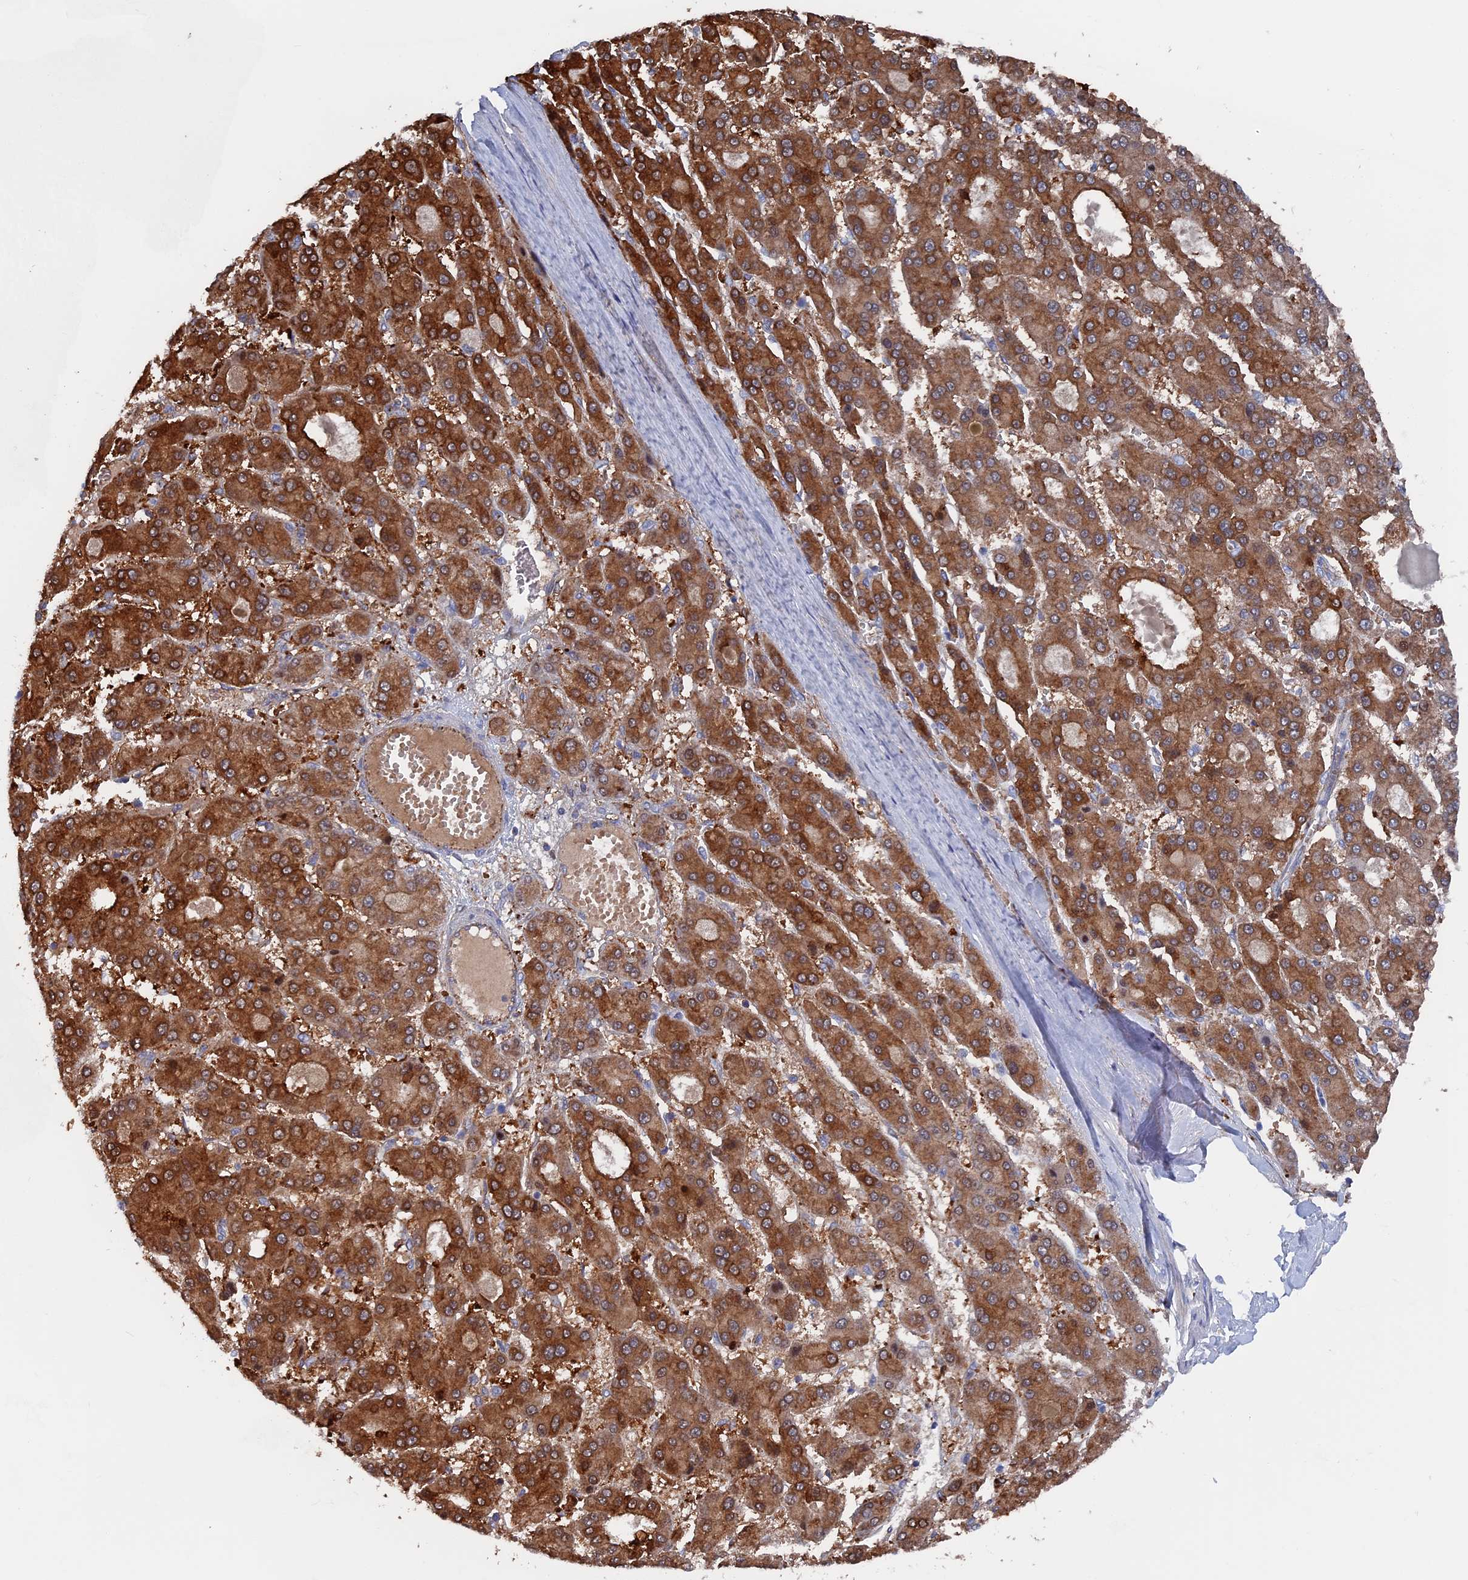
{"staining": {"intensity": "strong", "quantity": ">75%", "location": "cytoplasmic/membranous"}, "tissue": "liver cancer", "cell_type": "Tumor cells", "image_type": "cancer", "snomed": [{"axis": "morphology", "description": "Carcinoma, Hepatocellular, NOS"}, {"axis": "topography", "description": "Liver"}], "caption": "DAB immunohistochemical staining of liver cancer (hepatocellular carcinoma) shows strong cytoplasmic/membranous protein expression in approximately >75% of tumor cells.", "gene": "SMG9", "patient": {"sex": "male", "age": 70}}